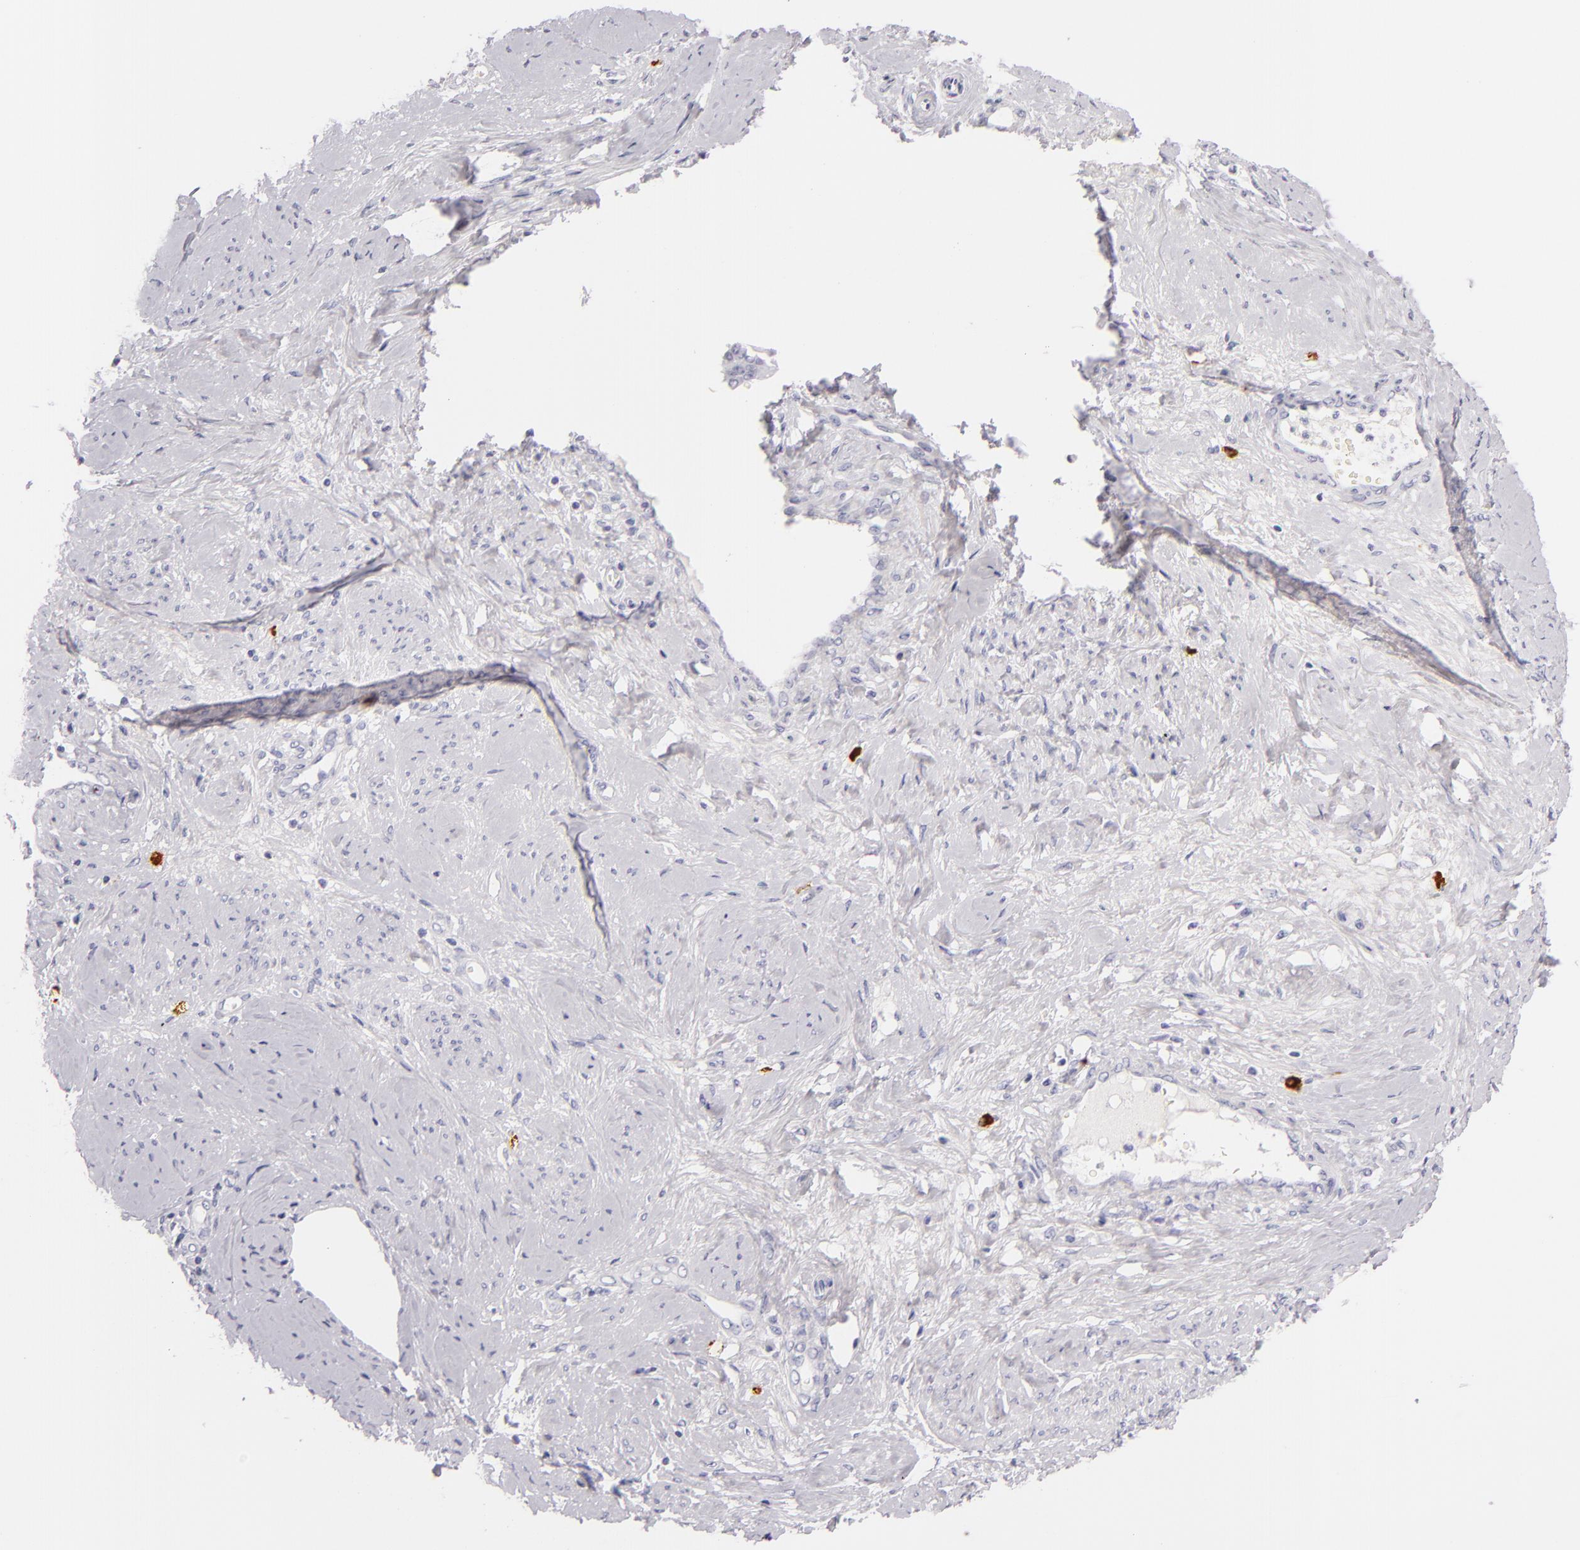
{"staining": {"intensity": "negative", "quantity": "none", "location": "none"}, "tissue": "cervical cancer", "cell_type": "Tumor cells", "image_type": "cancer", "snomed": [{"axis": "morphology", "description": "Squamous cell carcinoma, NOS"}, {"axis": "topography", "description": "Cervix"}], "caption": "DAB (3,3'-diaminobenzidine) immunohistochemical staining of cervical squamous cell carcinoma reveals no significant staining in tumor cells.", "gene": "TPSD1", "patient": {"sex": "female", "age": 41}}